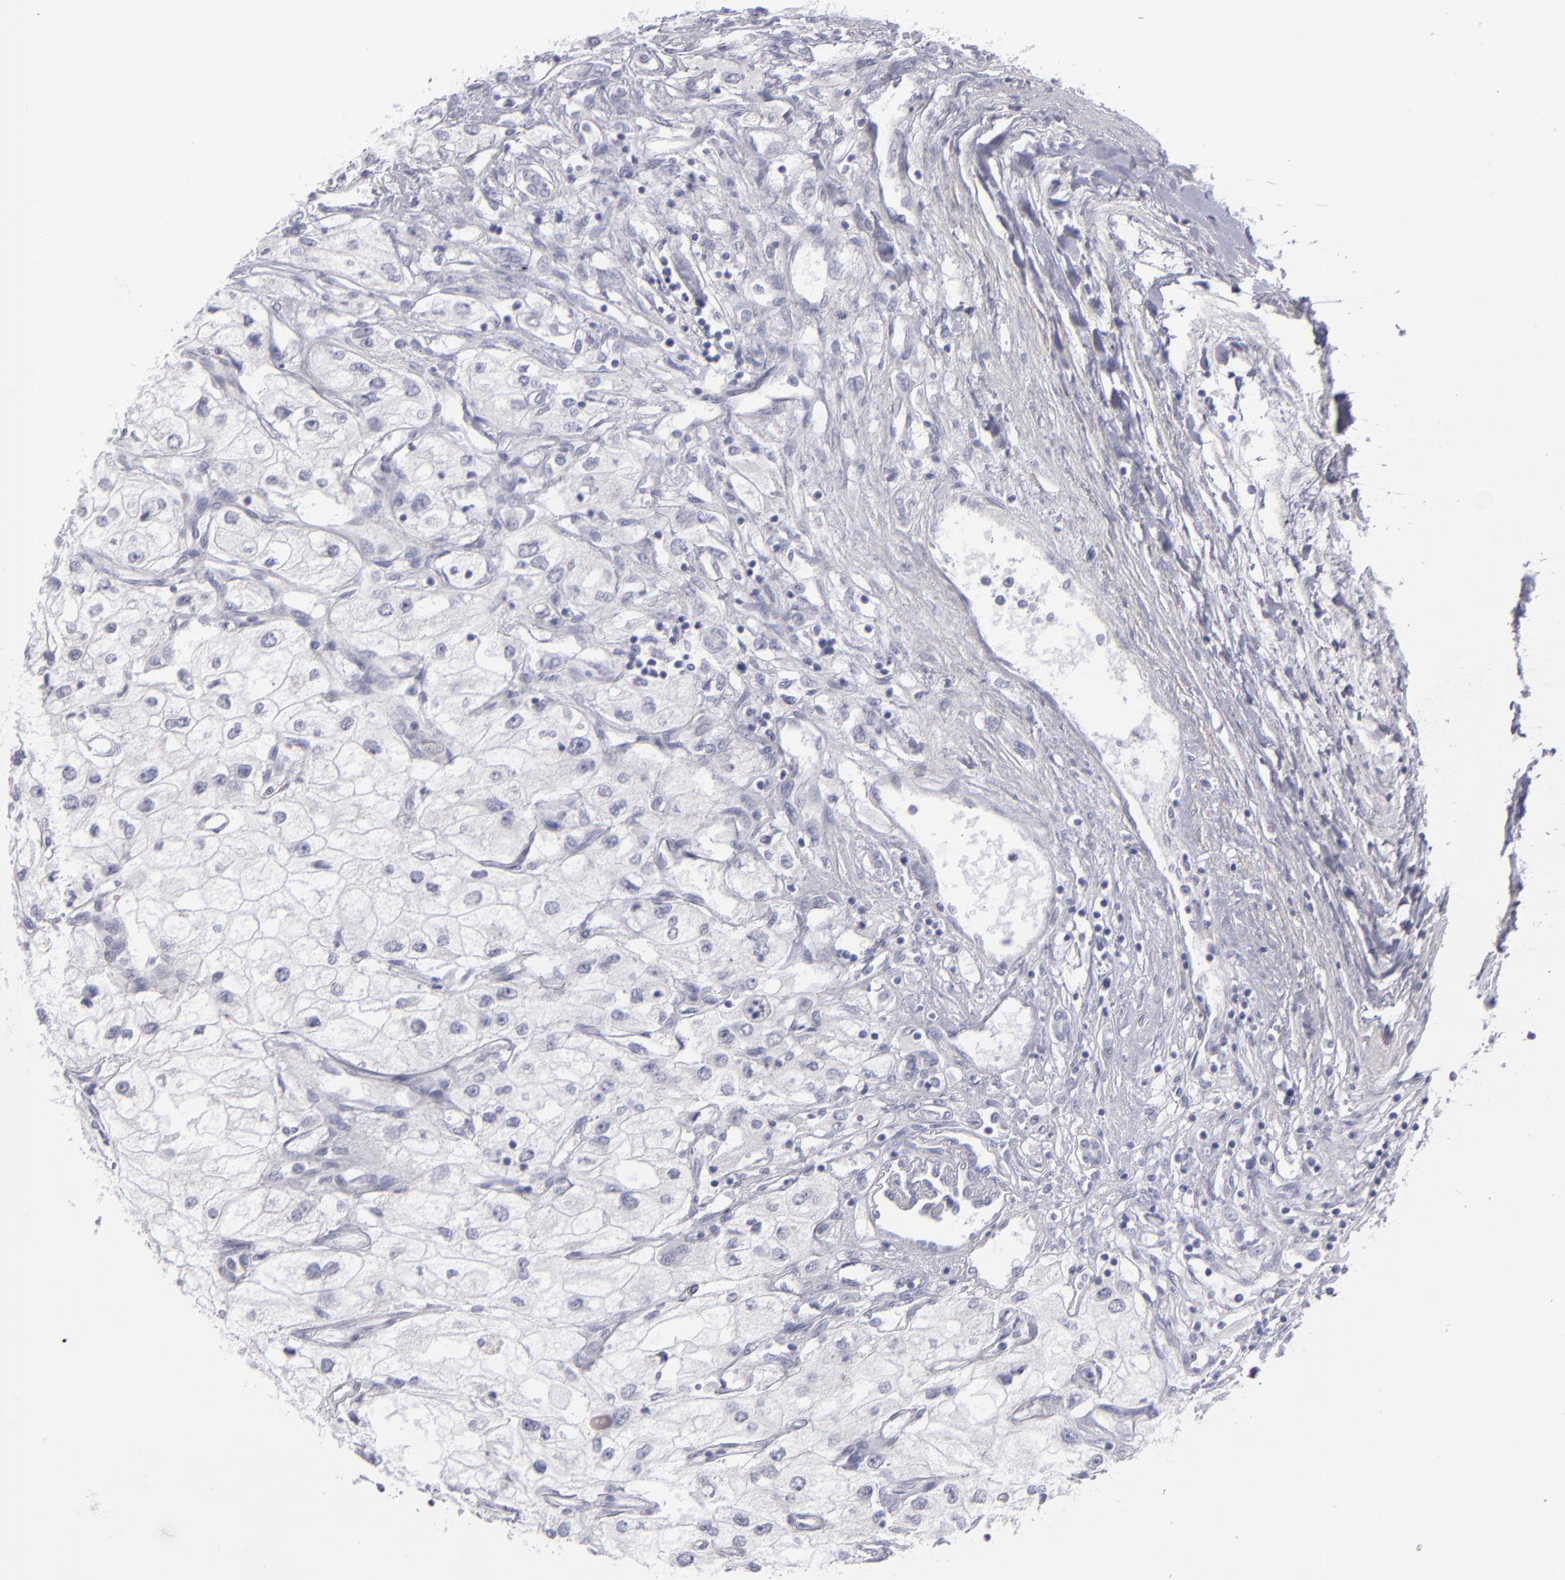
{"staining": {"intensity": "negative", "quantity": "none", "location": "none"}, "tissue": "renal cancer", "cell_type": "Tumor cells", "image_type": "cancer", "snomed": [{"axis": "morphology", "description": "Adenocarcinoma, NOS"}, {"axis": "topography", "description": "Kidney"}], "caption": "This is a histopathology image of IHC staining of adenocarcinoma (renal), which shows no expression in tumor cells.", "gene": "MYH11", "patient": {"sex": "male", "age": 57}}